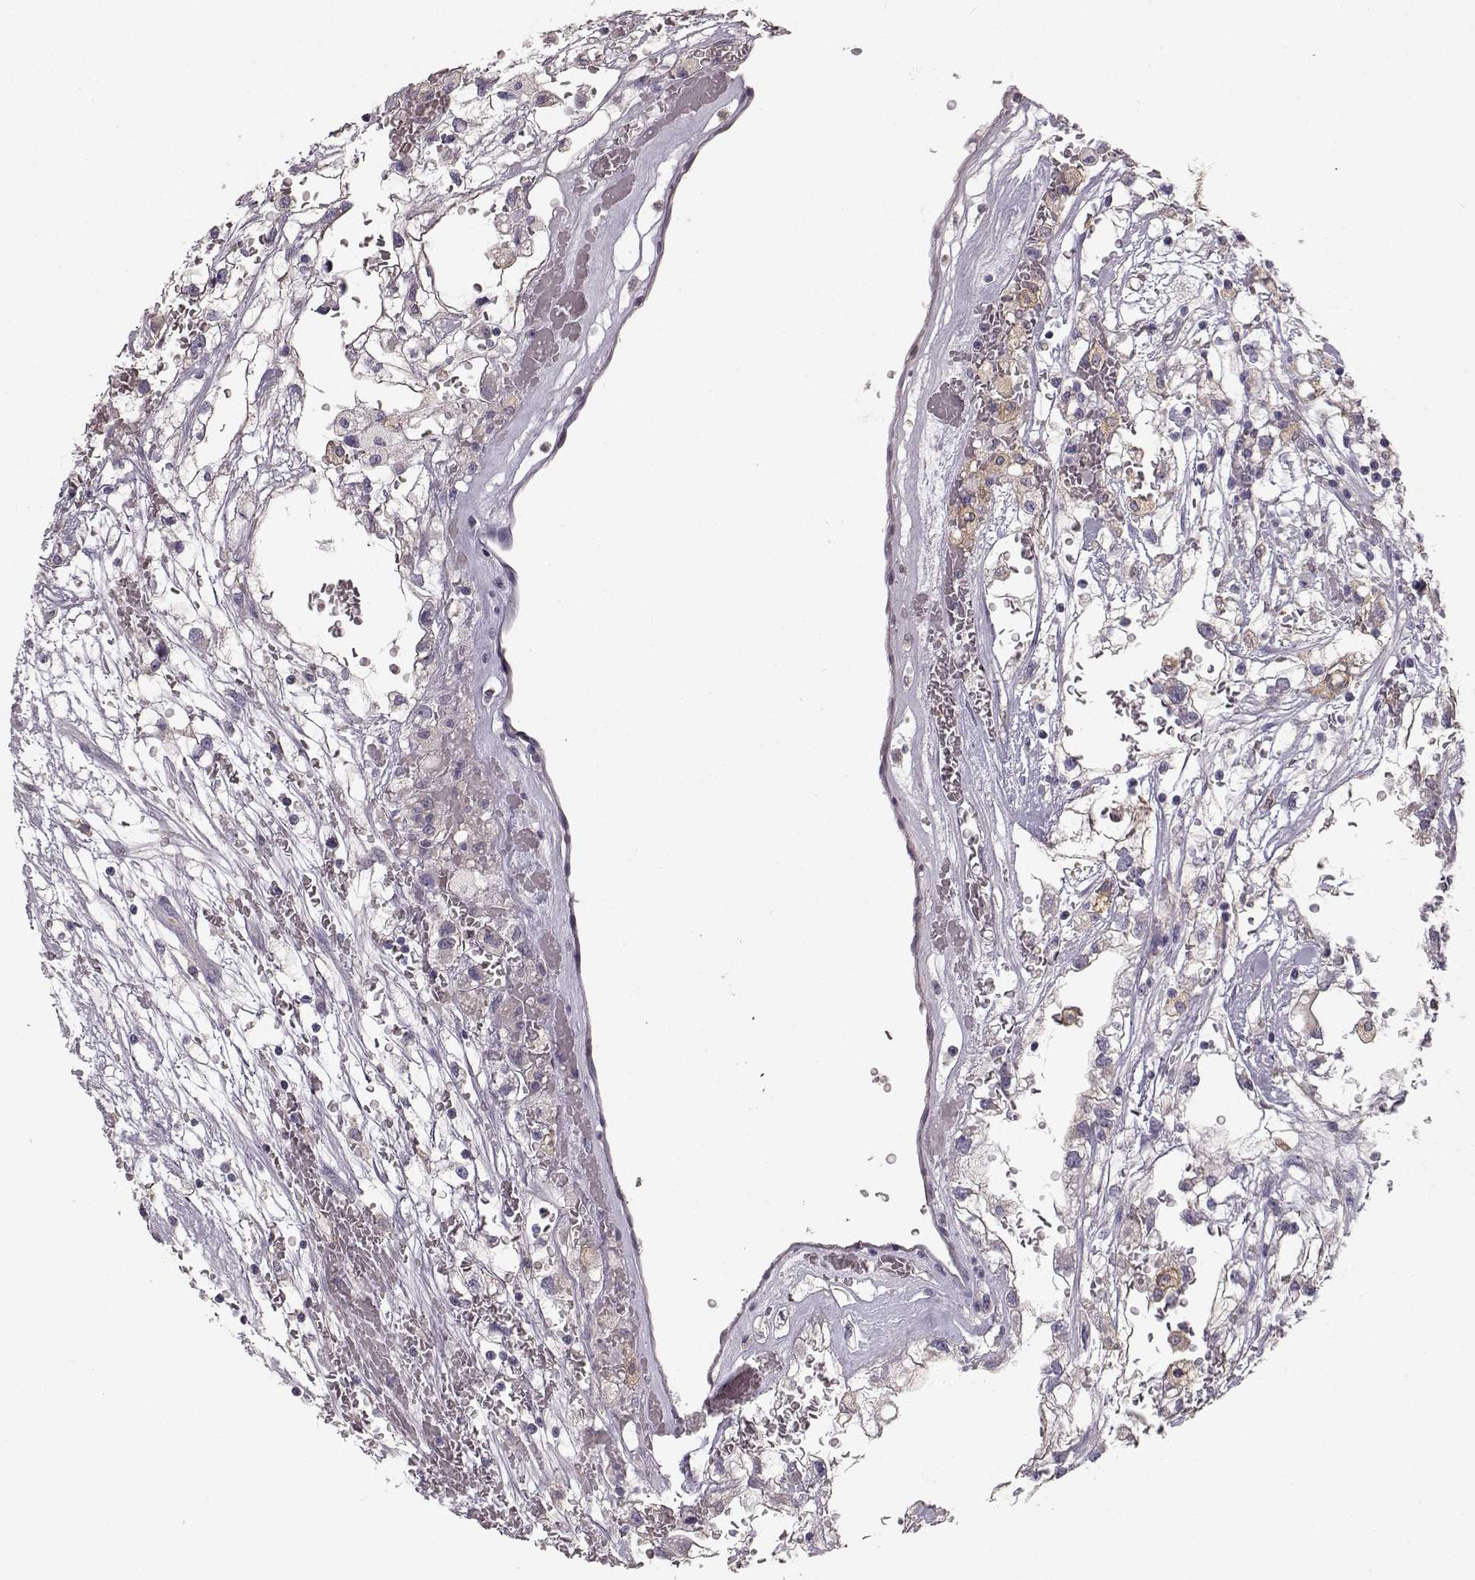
{"staining": {"intensity": "negative", "quantity": "none", "location": "none"}, "tissue": "renal cancer", "cell_type": "Tumor cells", "image_type": "cancer", "snomed": [{"axis": "morphology", "description": "Adenocarcinoma, NOS"}, {"axis": "topography", "description": "Kidney"}], "caption": "DAB (3,3'-diaminobenzidine) immunohistochemical staining of human adenocarcinoma (renal) demonstrates no significant expression in tumor cells. Nuclei are stained in blue.", "gene": "GHR", "patient": {"sex": "male", "age": 59}}